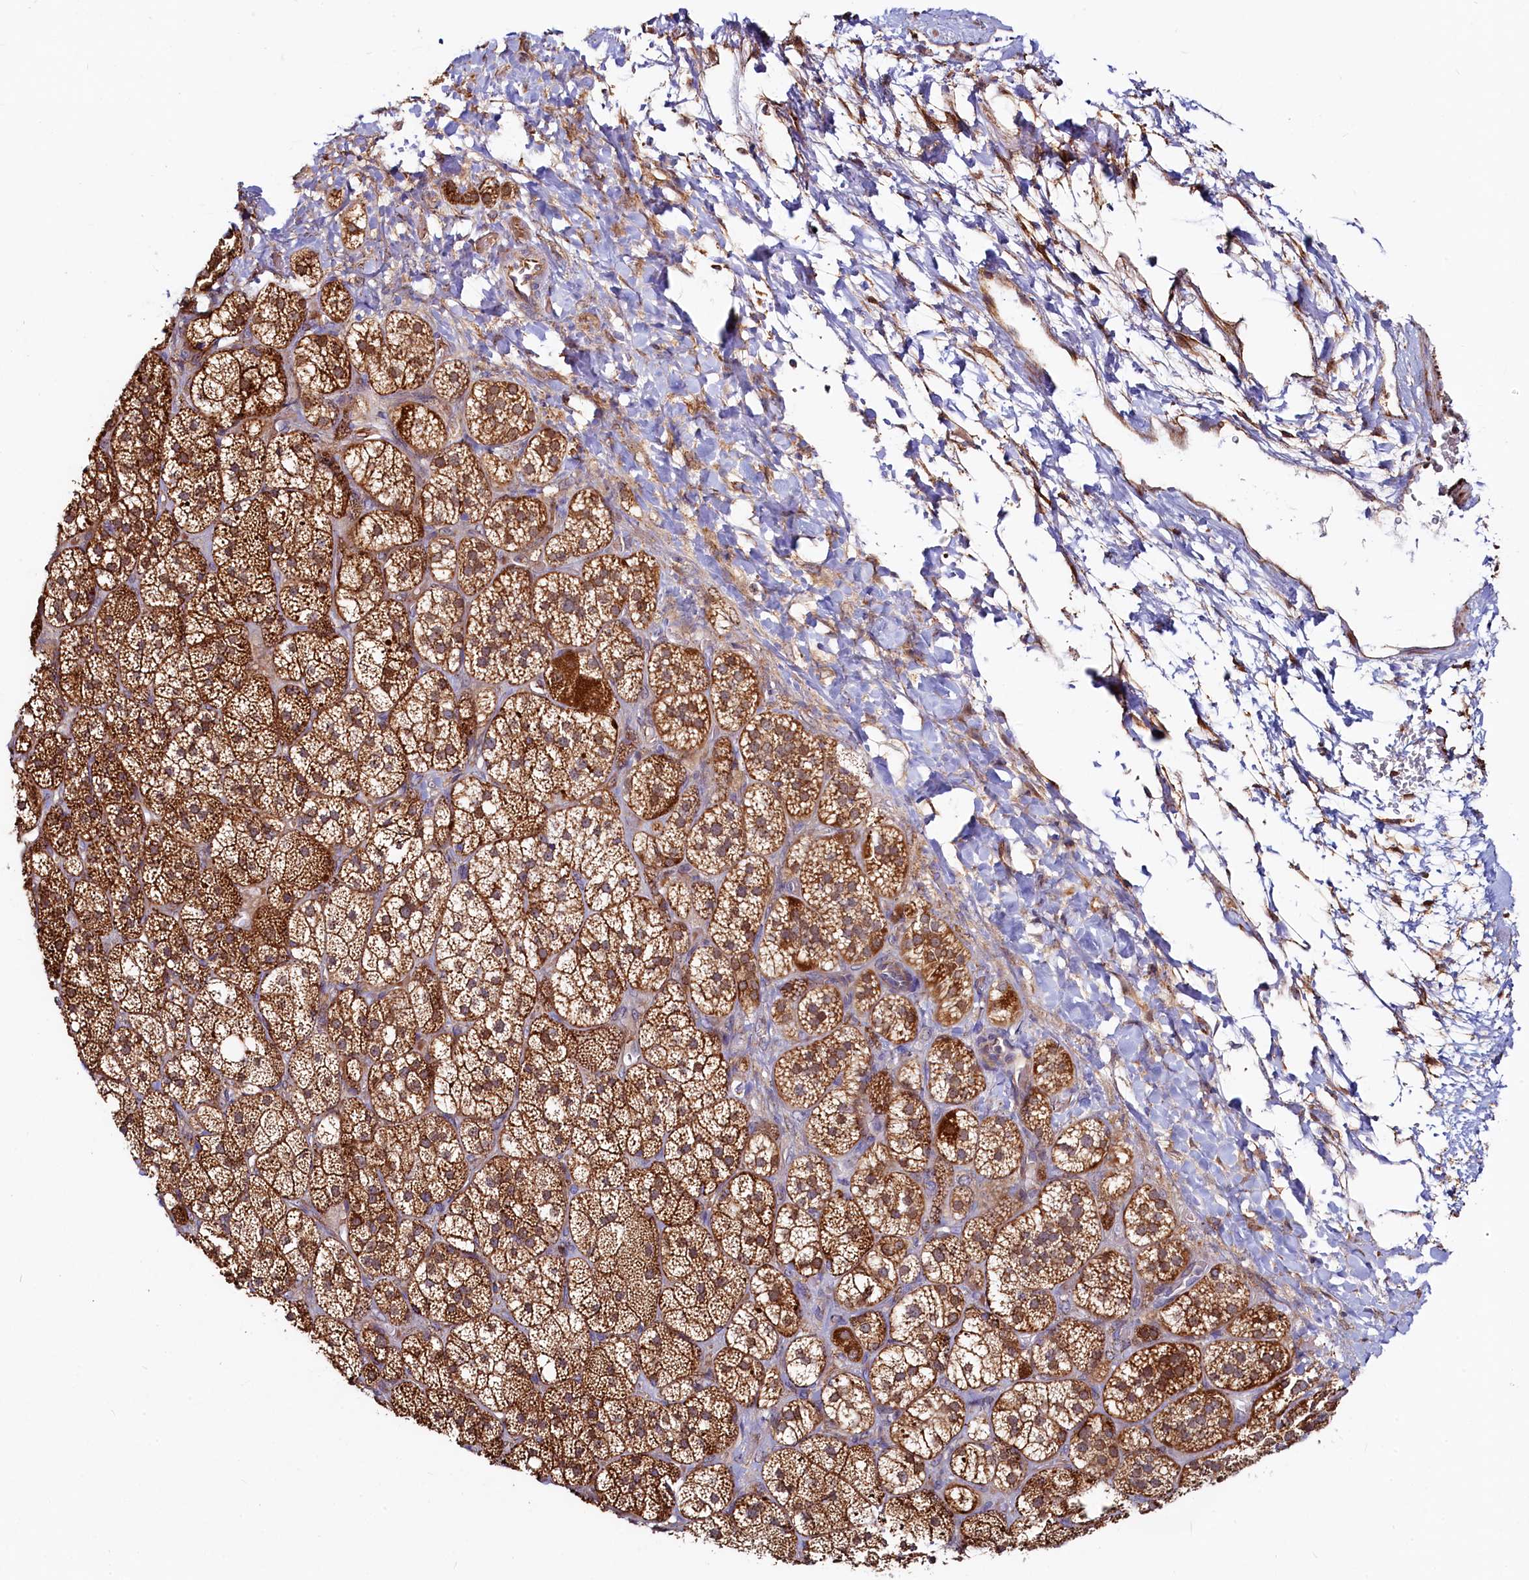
{"staining": {"intensity": "strong", "quantity": ">75%", "location": "cytoplasmic/membranous"}, "tissue": "adrenal gland", "cell_type": "Glandular cells", "image_type": "normal", "snomed": [{"axis": "morphology", "description": "Normal tissue, NOS"}, {"axis": "topography", "description": "Adrenal gland"}], "caption": "Strong cytoplasmic/membranous positivity for a protein is present in approximately >75% of glandular cells of benign adrenal gland using immunohistochemistry (IHC).", "gene": "ASTE1", "patient": {"sex": "male", "age": 61}}